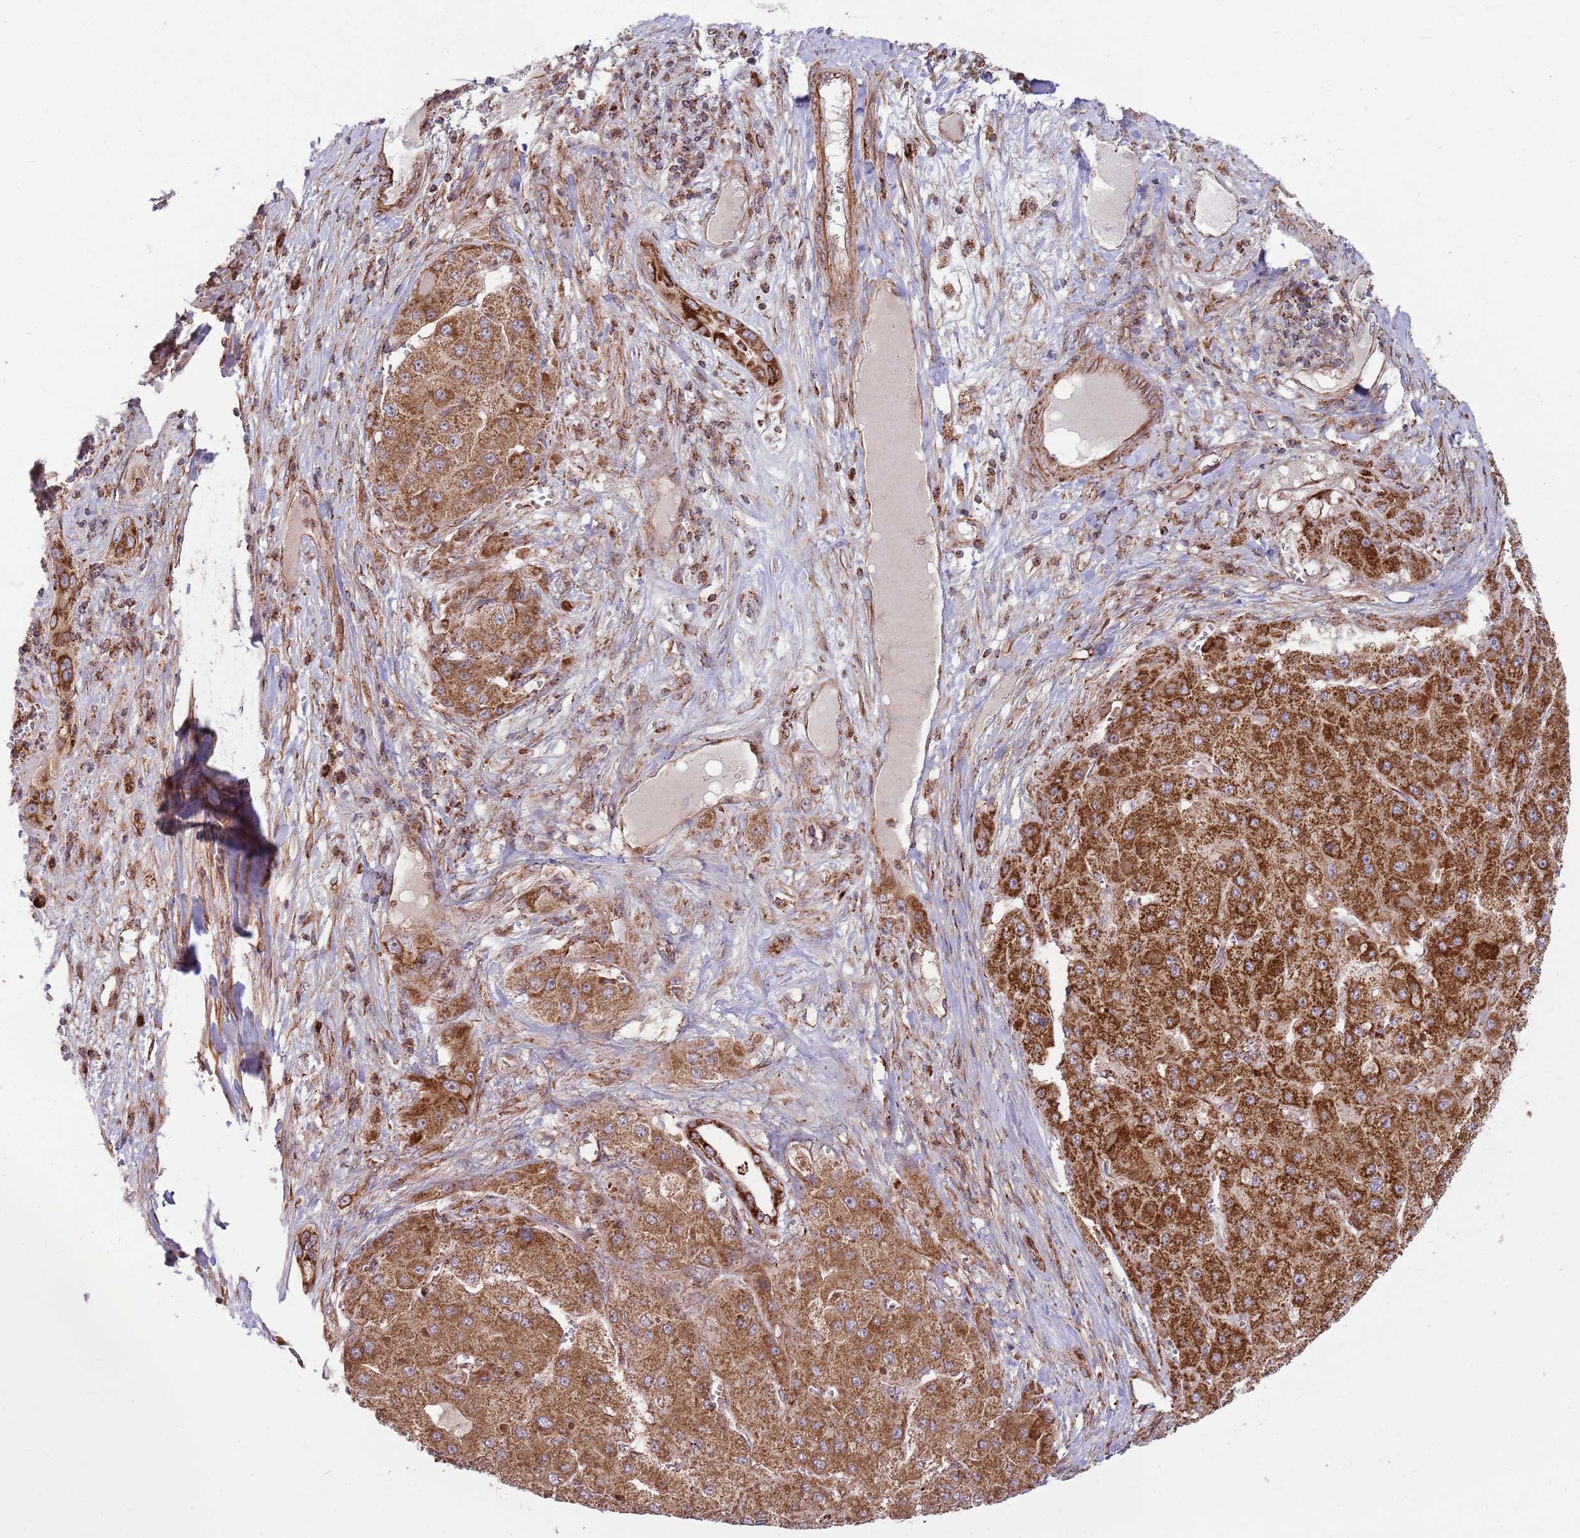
{"staining": {"intensity": "strong", "quantity": ">75%", "location": "cytoplasmic/membranous"}, "tissue": "liver cancer", "cell_type": "Tumor cells", "image_type": "cancer", "snomed": [{"axis": "morphology", "description": "Carcinoma, Hepatocellular, NOS"}, {"axis": "topography", "description": "Liver"}], "caption": "Liver cancer stained with a protein marker exhibits strong staining in tumor cells.", "gene": "ATP5PD", "patient": {"sex": "female", "age": 73}}